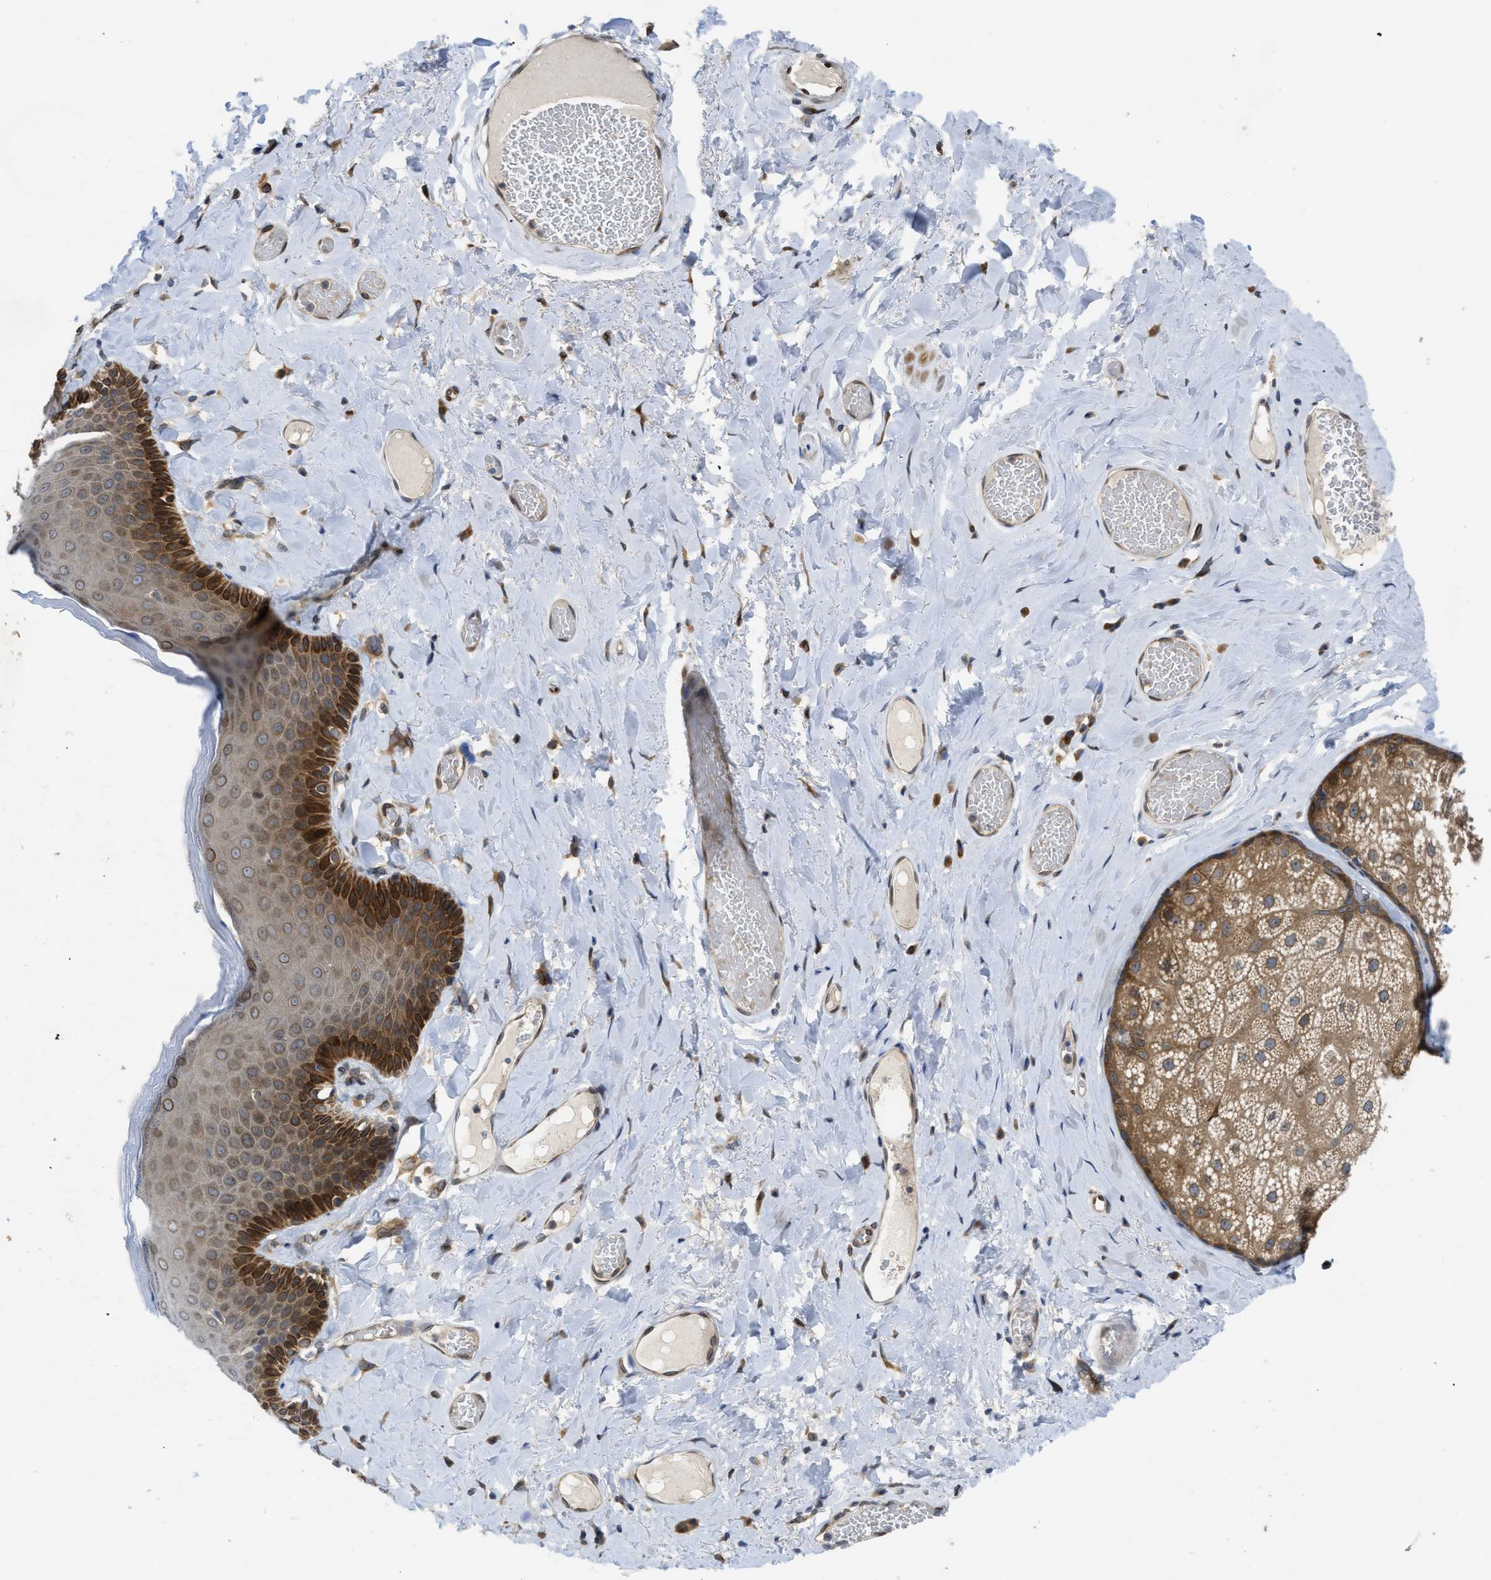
{"staining": {"intensity": "strong", "quantity": "<25%", "location": "cytoplasmic/membranous"}, "tissue": "skin", "cell_type": "Epidermal cells", "image_type": "normal", "snomed": [{"axis": "morphology", "description": "Normal tissue, NOS"}, {"axis": "topography", "description": "Anal"}], "caption": "Strong cytoplasmic/membranous protein positivity is identified in approximately <25% of epidermal cells in skin. The protein is shown in brown color, while the nuclei are stained blue.", "gene": "EIF2AK3", "patient": {"sex": "male", "age": 69}}